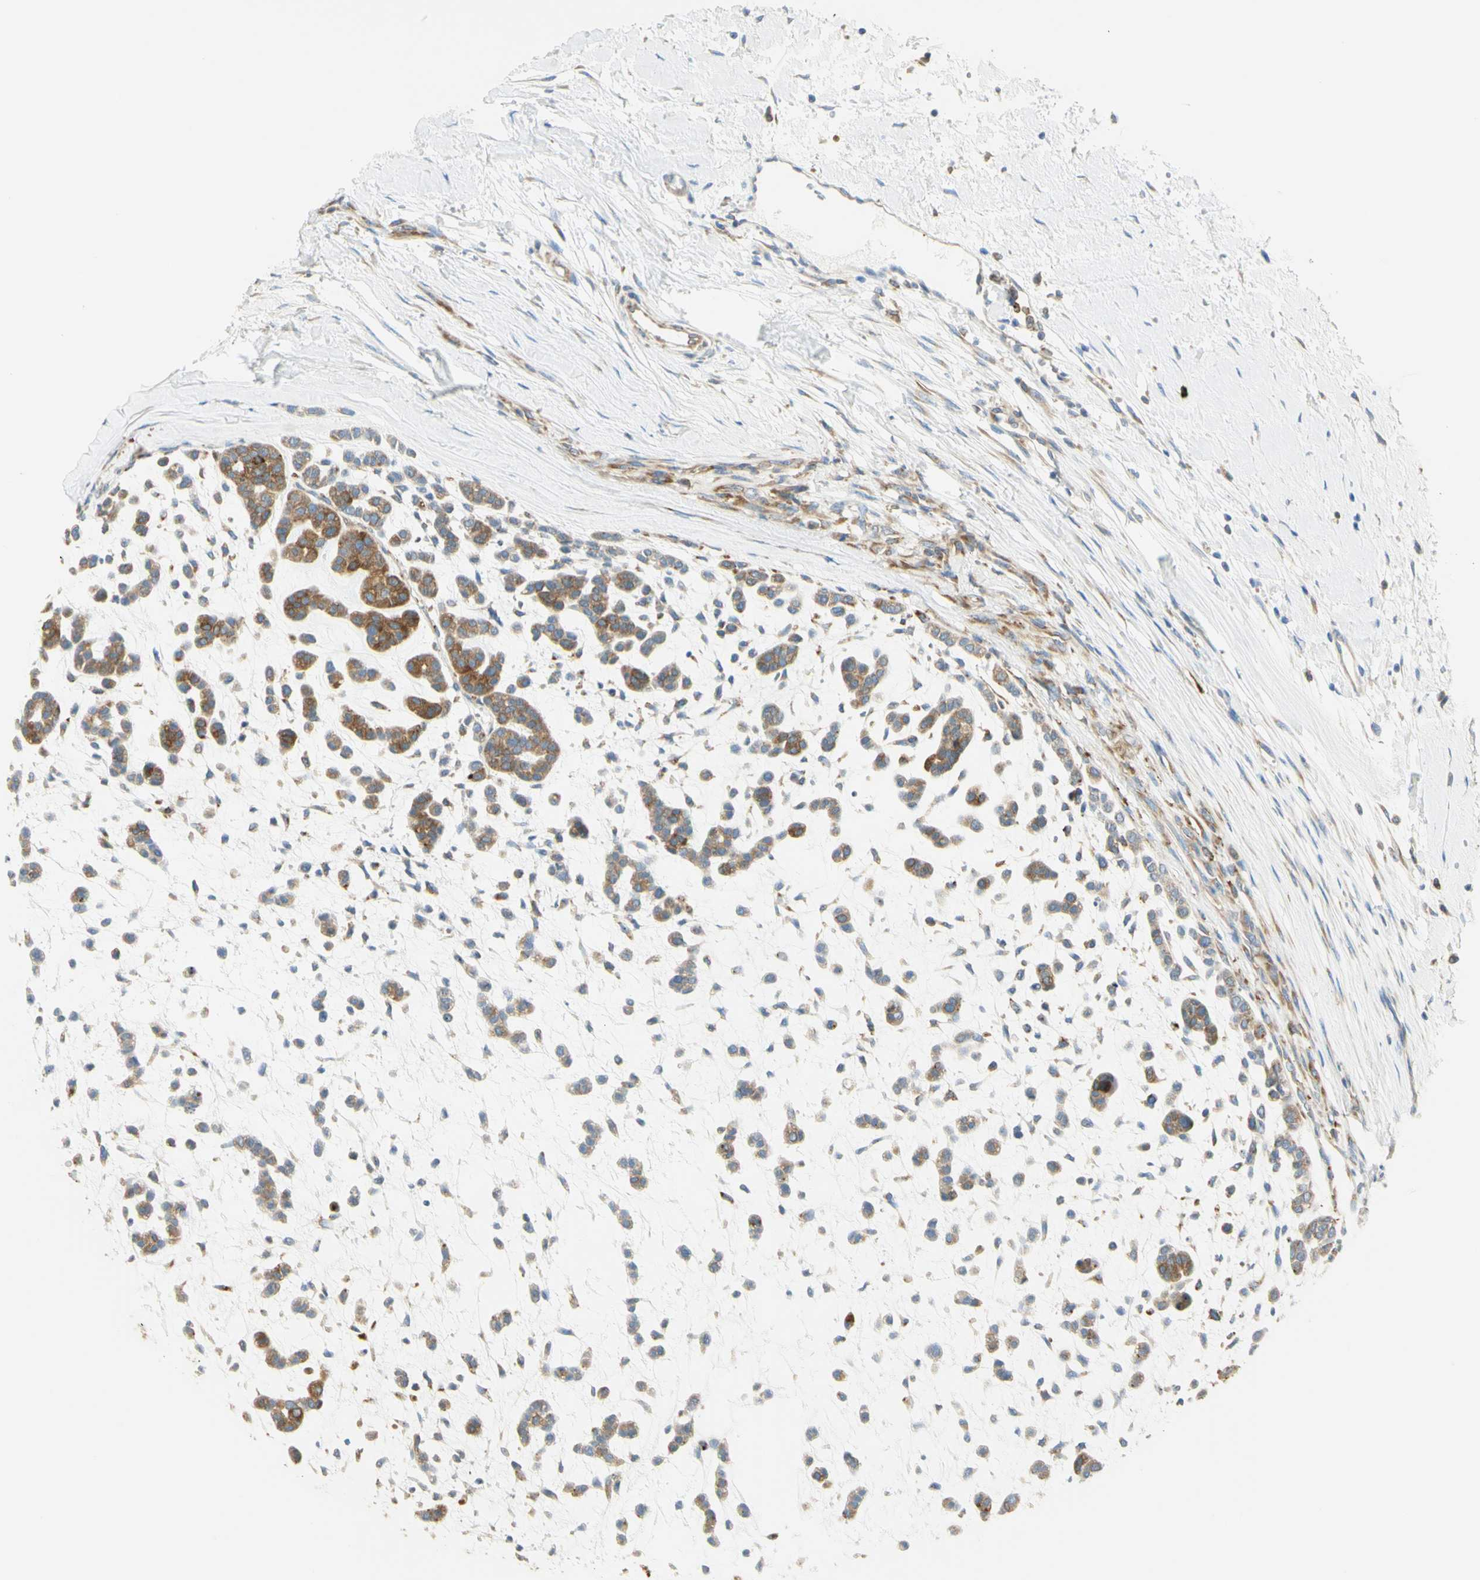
{"staining": {"intensity": "moderate", "quantity": ">75%", "location": "cytoplasmic/membranous"}, "tissue": "head and neck cancer", "cell_type": "Tumor cells", "image_type": "cancer", "snomed": [{"axis": "morphology", "description": "Adenocarcinoma, NOS"}, {"axis": "morphology", "description": "Adenoma, NOS"}, {"axis": "topography", "description": "Head-Neck"}], "caption": "Head and neck adenocarcinoma stained for a protein (brown) displays moderate cytoplasmic/membranous positive staining in about >75% of tumor cells.", "gene": "MANF", "patient": {"sex": "female", "age": 55}}